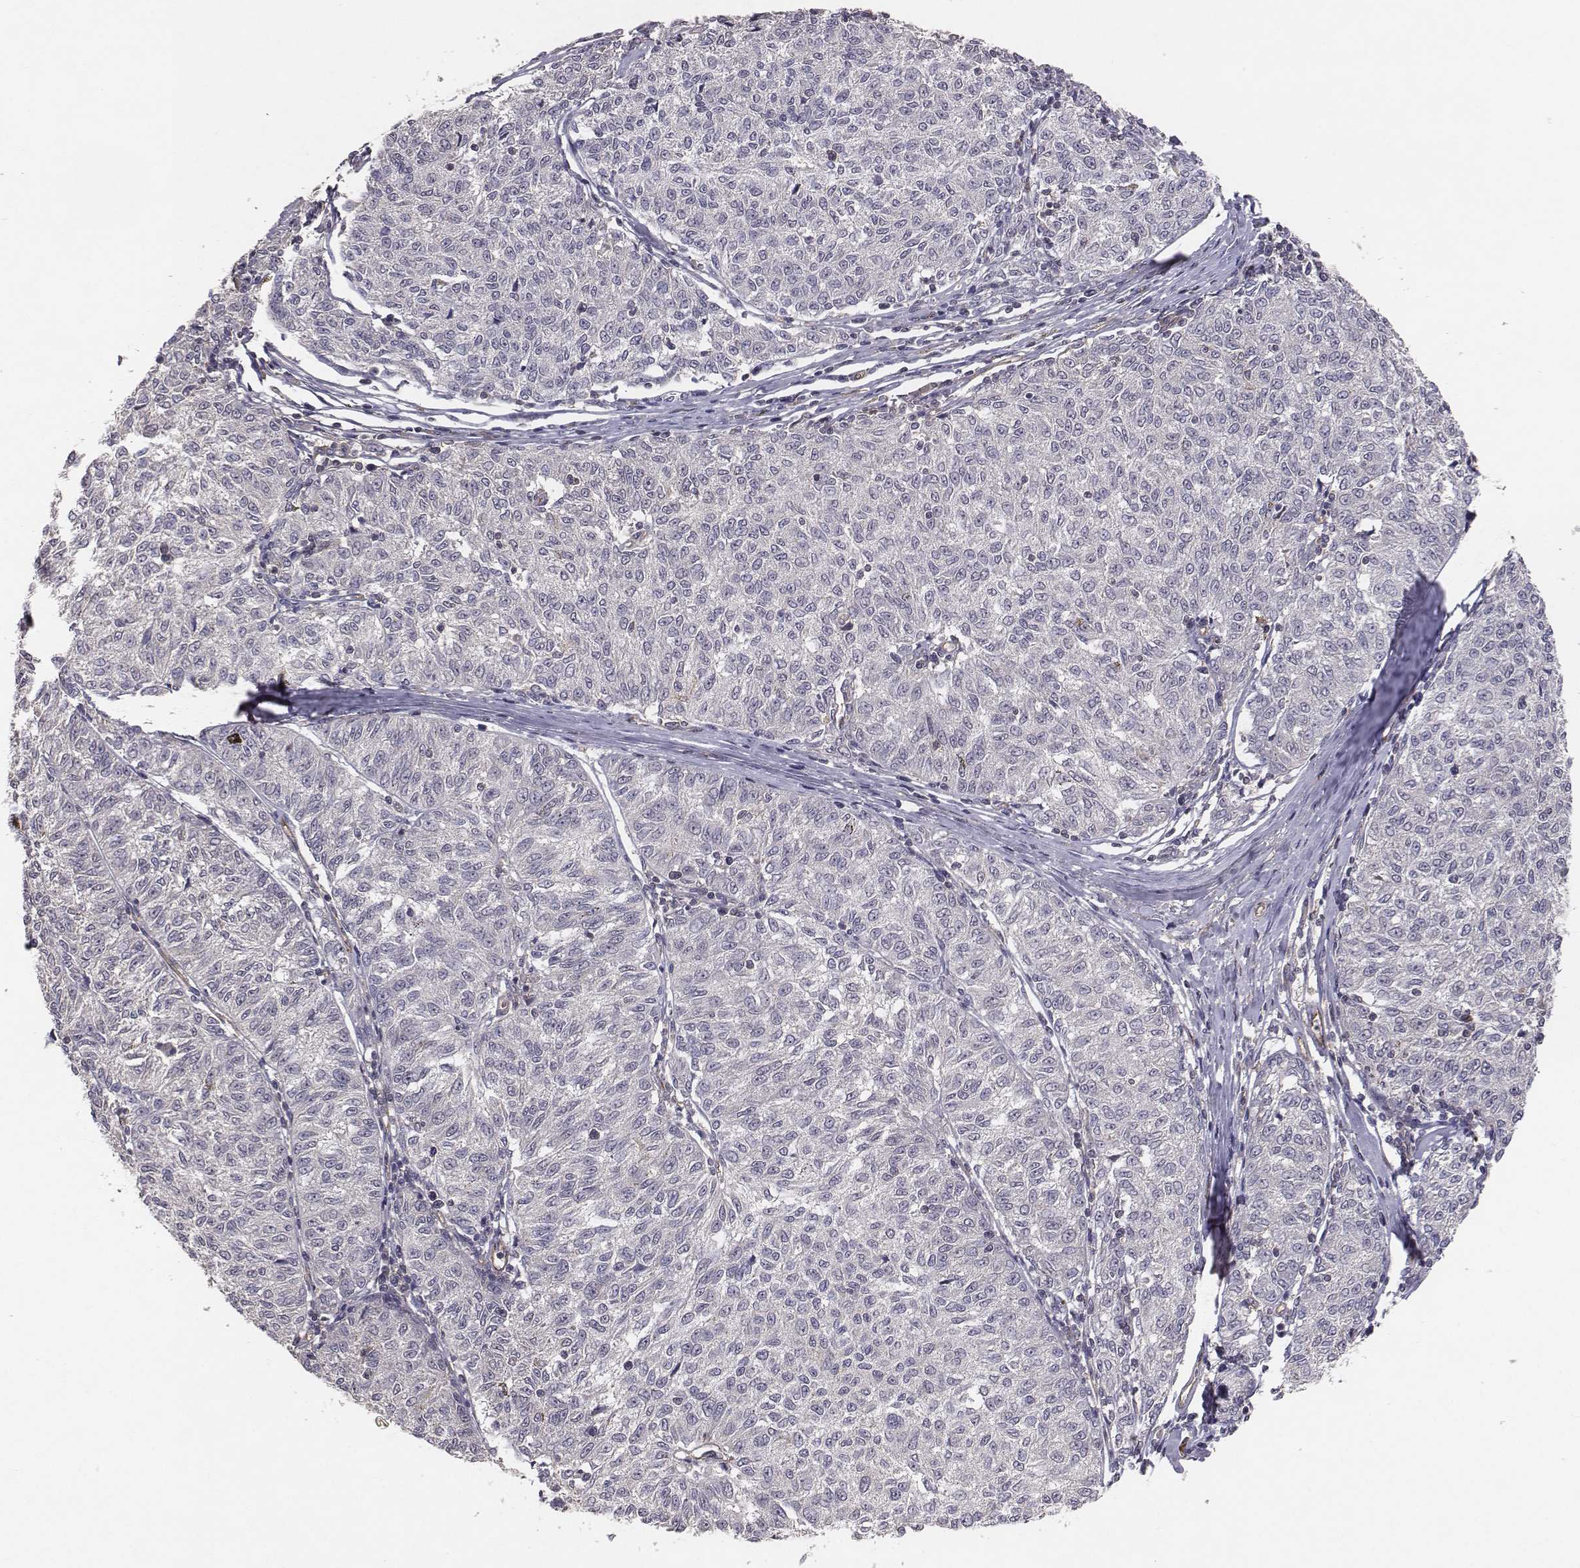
{"staining": {"intensity": "negative", "quantity": "none", "location": "none"}, "tissue": "melanoma", "cell_type": "Tumor cells", "image_type": "cancer", "snomed": [{"axis": "morphology", "description": "Malignant melanoma, NOS"}, {"axis": "topography", "description": "Skin"}], "caption": "Immunohistochemistry photomicrograph of human melanoma stained for a protein (brown), which reveals no positivity in tumor cells.", "gene": "PTPRG", "patient": {"sex": "female", "age": 72}}